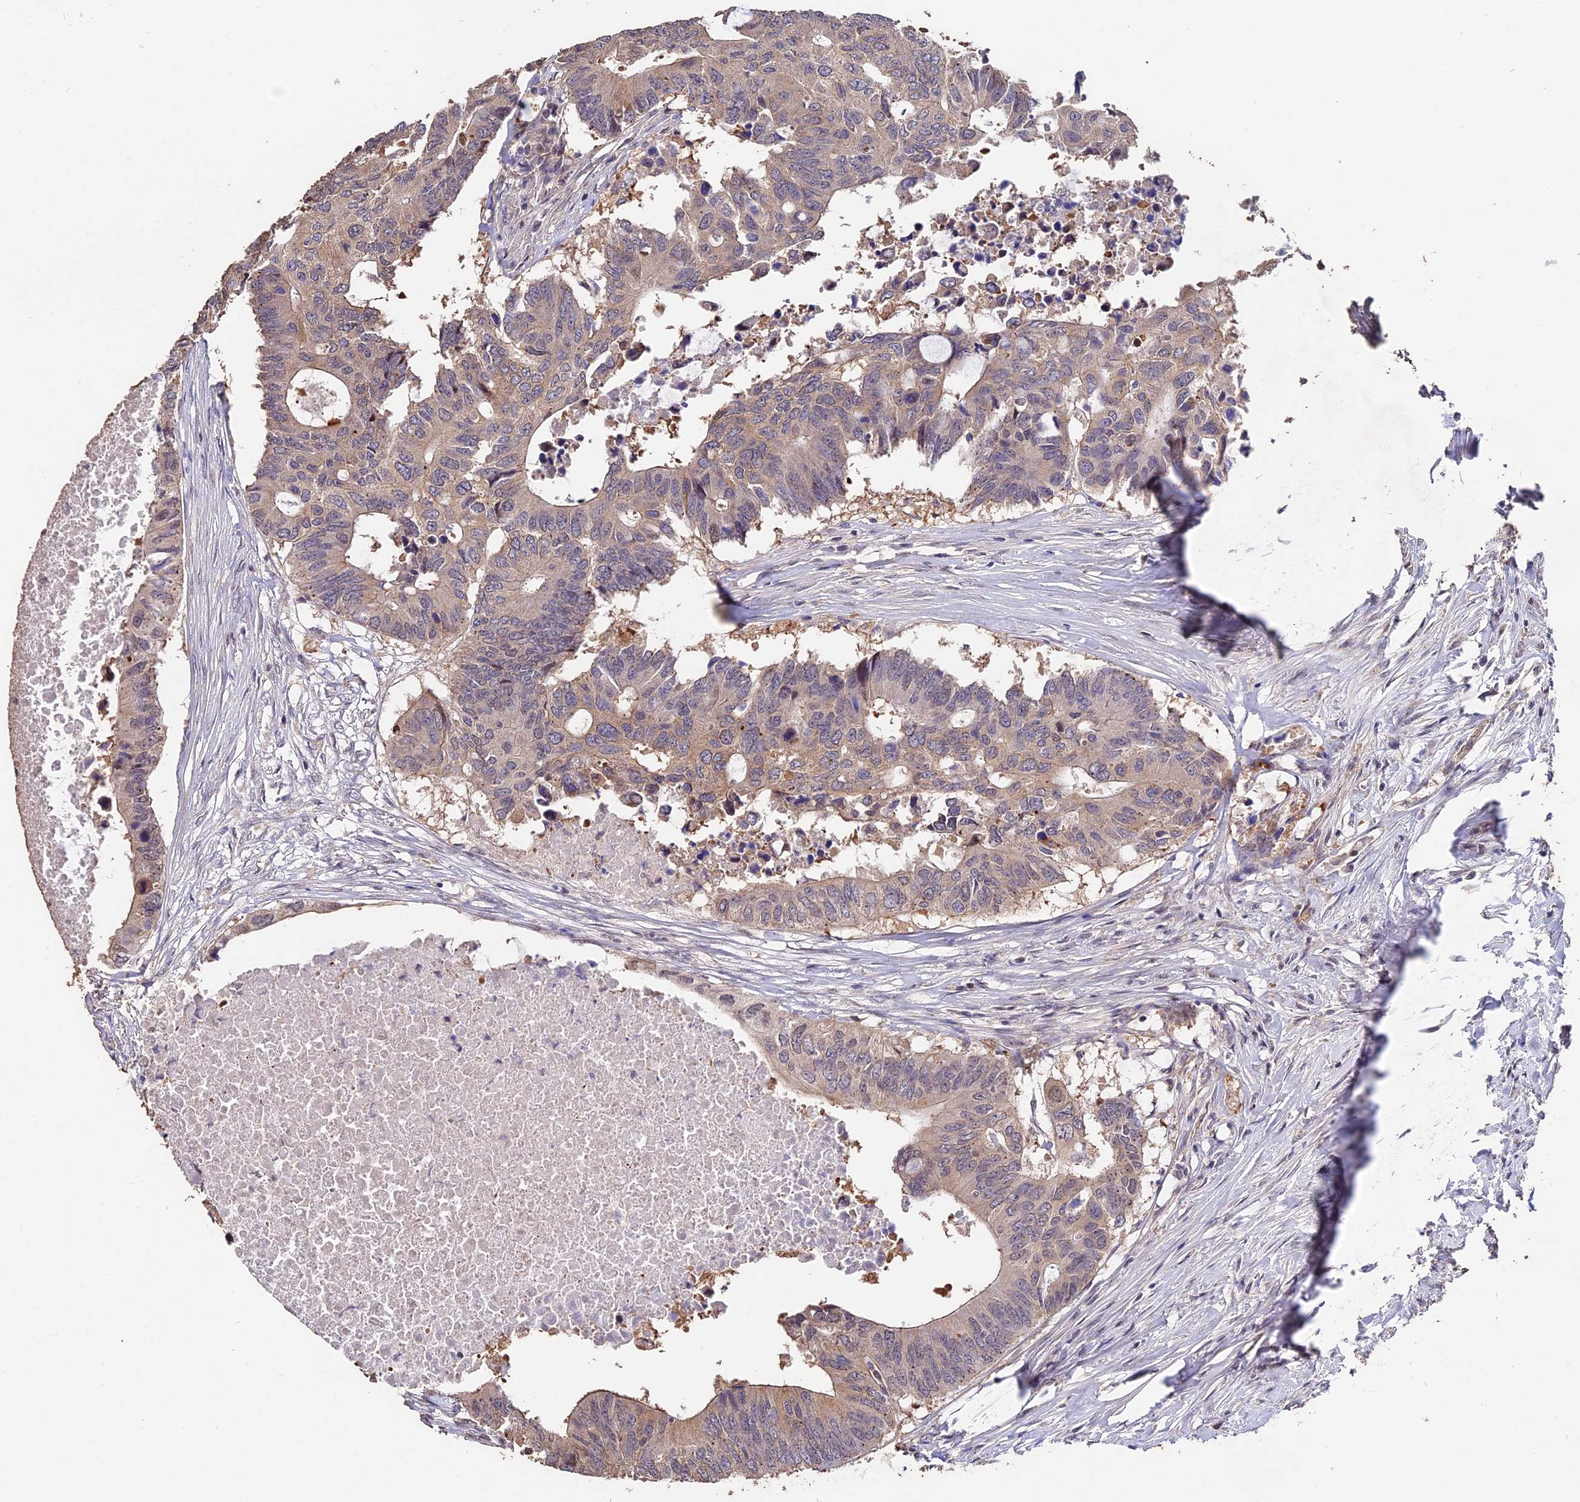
{"staining": {"intensity": "weak", "quantity": "<25%", "location": "cytoplasmic/membranous"}, "tissue": "colorectal cancer", "cell_type": "Tumor cells", "image_type": "cancer", "snomed": [{"axis": "morphology", "description": "Adenocarcinoma, NOS"}, {"axis": "topography", "description": "Colon"}], "caption": "A high-resolution photomicrograph shows immunohistochemistry (IHC) staining of colorectal cancer (adenocarcinoma), which demonstrates no significant staining in tumor cells.", "gene": "INPP4A", "patient": {"sex": "male", "age": 71}}